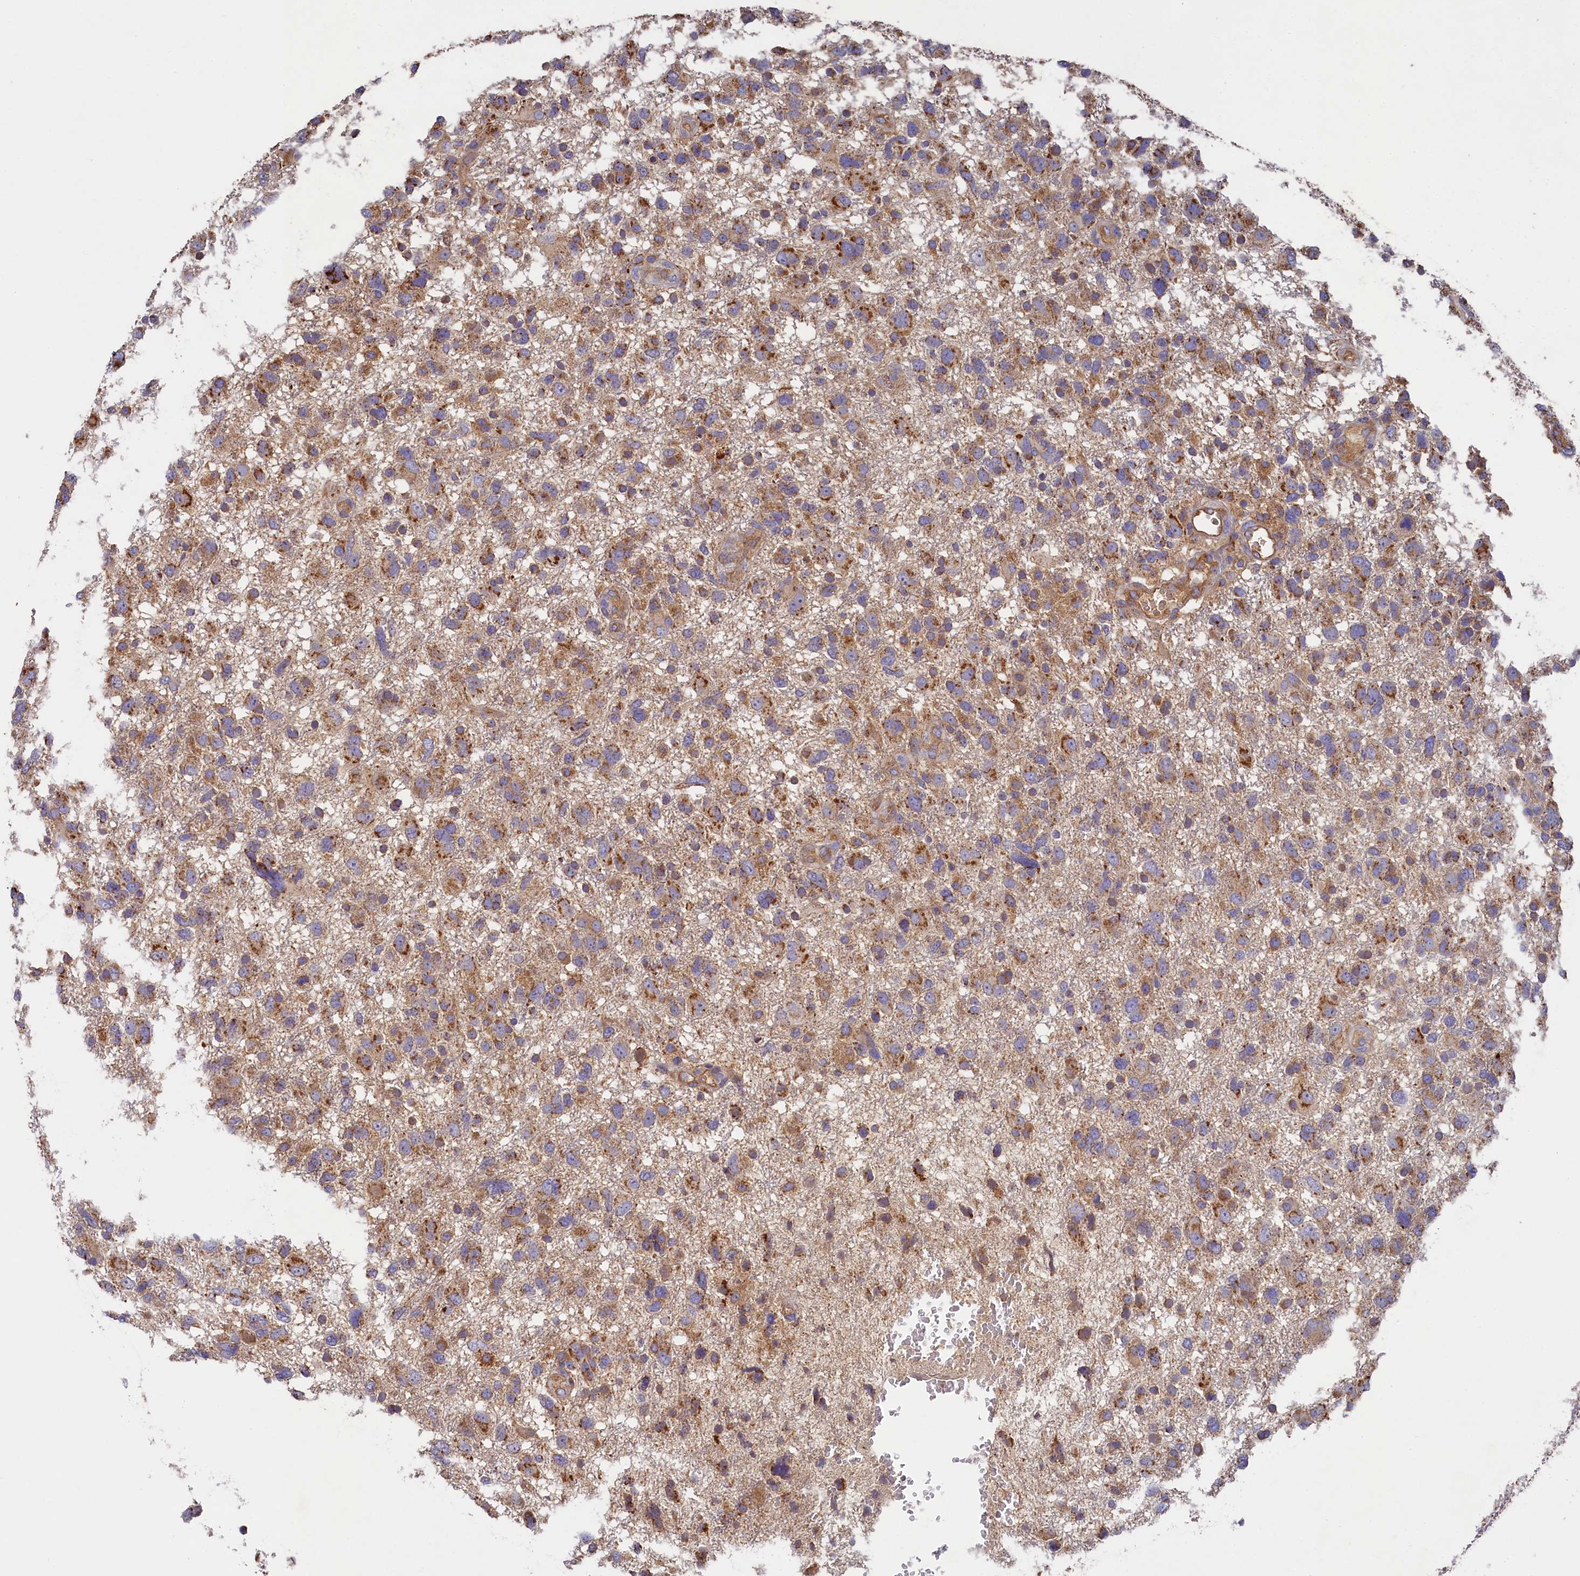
{"staining": {"intensity": "moderate", "quantity": ">75%", "location": "cytoplasmic/membranous"}, "tissue": "glioma", "cell_type": "Tumor cells", "image_type": "cancer", "snomed": [{"axis": "morphology", "description": "Glioma, malignant, High grade"}, {"axis": "topography", "description": "Brain"}], "caption": "An immunohistochemistry (IHC) photomicrograph of neoplastic tissue is shown. Protein staining in brown shows moderate cytoplasmic/membranous positivity in malignant high-grade glioma within tumor cells.", "gene": "SEC31B", "patient": {"sex": "male", "age": 61}}